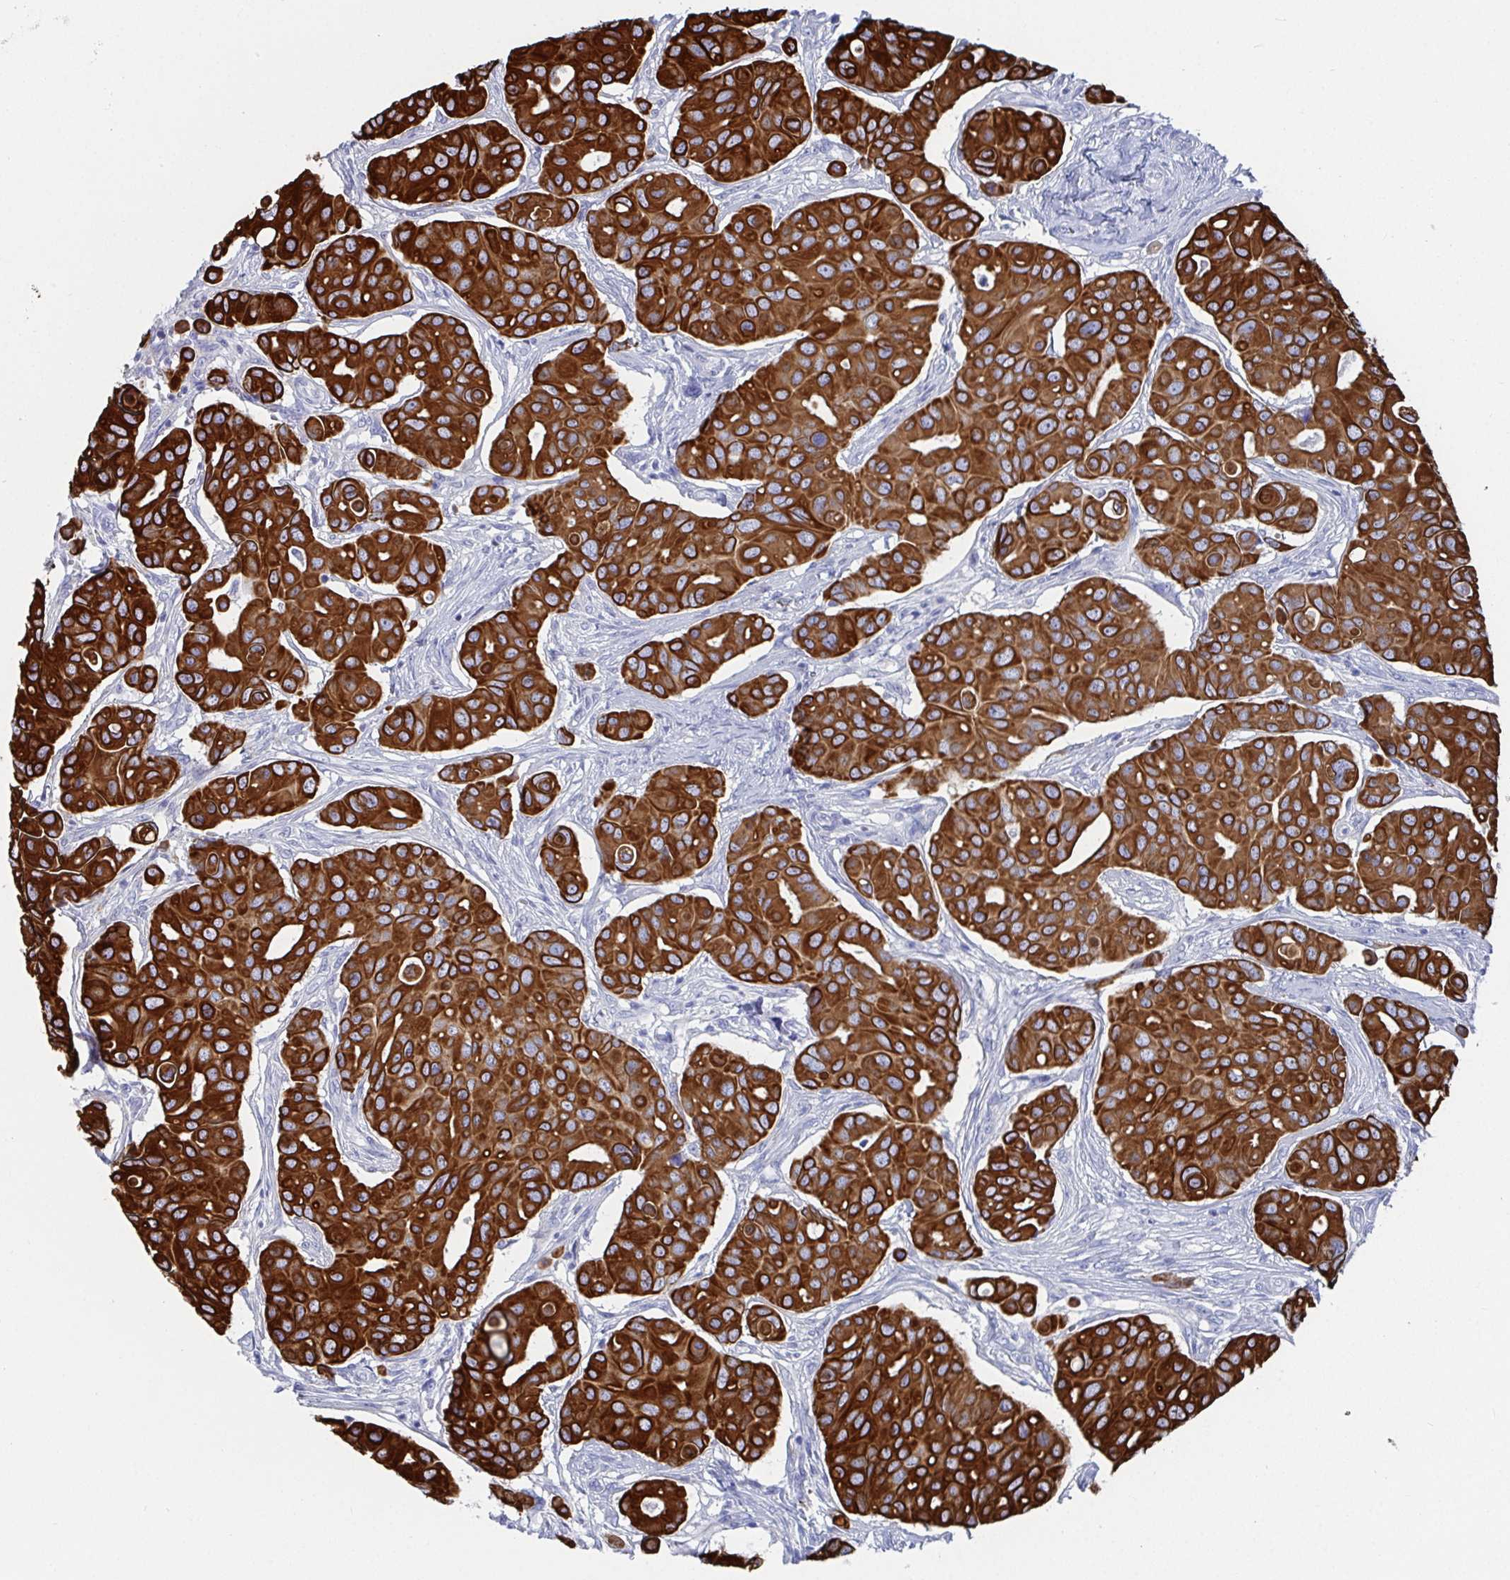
{"staining": {"intensity": "strong", "quantity": ">75%", "location": "cytoplasmic/membranous"}, "tissue": "breast cancer", "cell_type": "Tumor cells", "image_type": "cancer", "snomed": [{"axis": "morphology", "description": "Normal tissue, NOS"}, {"axis": "morphology", "description": "Duct carcinoma"}, {"axis": "topography", "description": "Skin"}, {"axis": "topography", "description": "Breast"}], "caption": "Immunohistochemical staining of human invasive ductal carcinoma (breast) exhibits high levels of strong cytoplasmic/membranous expression in approximately >75% of tumor cells. (DAB IHC with brightfield microscopy, high magnification).", "gene": "CLDN8", "patient": {"sex": "female", "age": 54}}